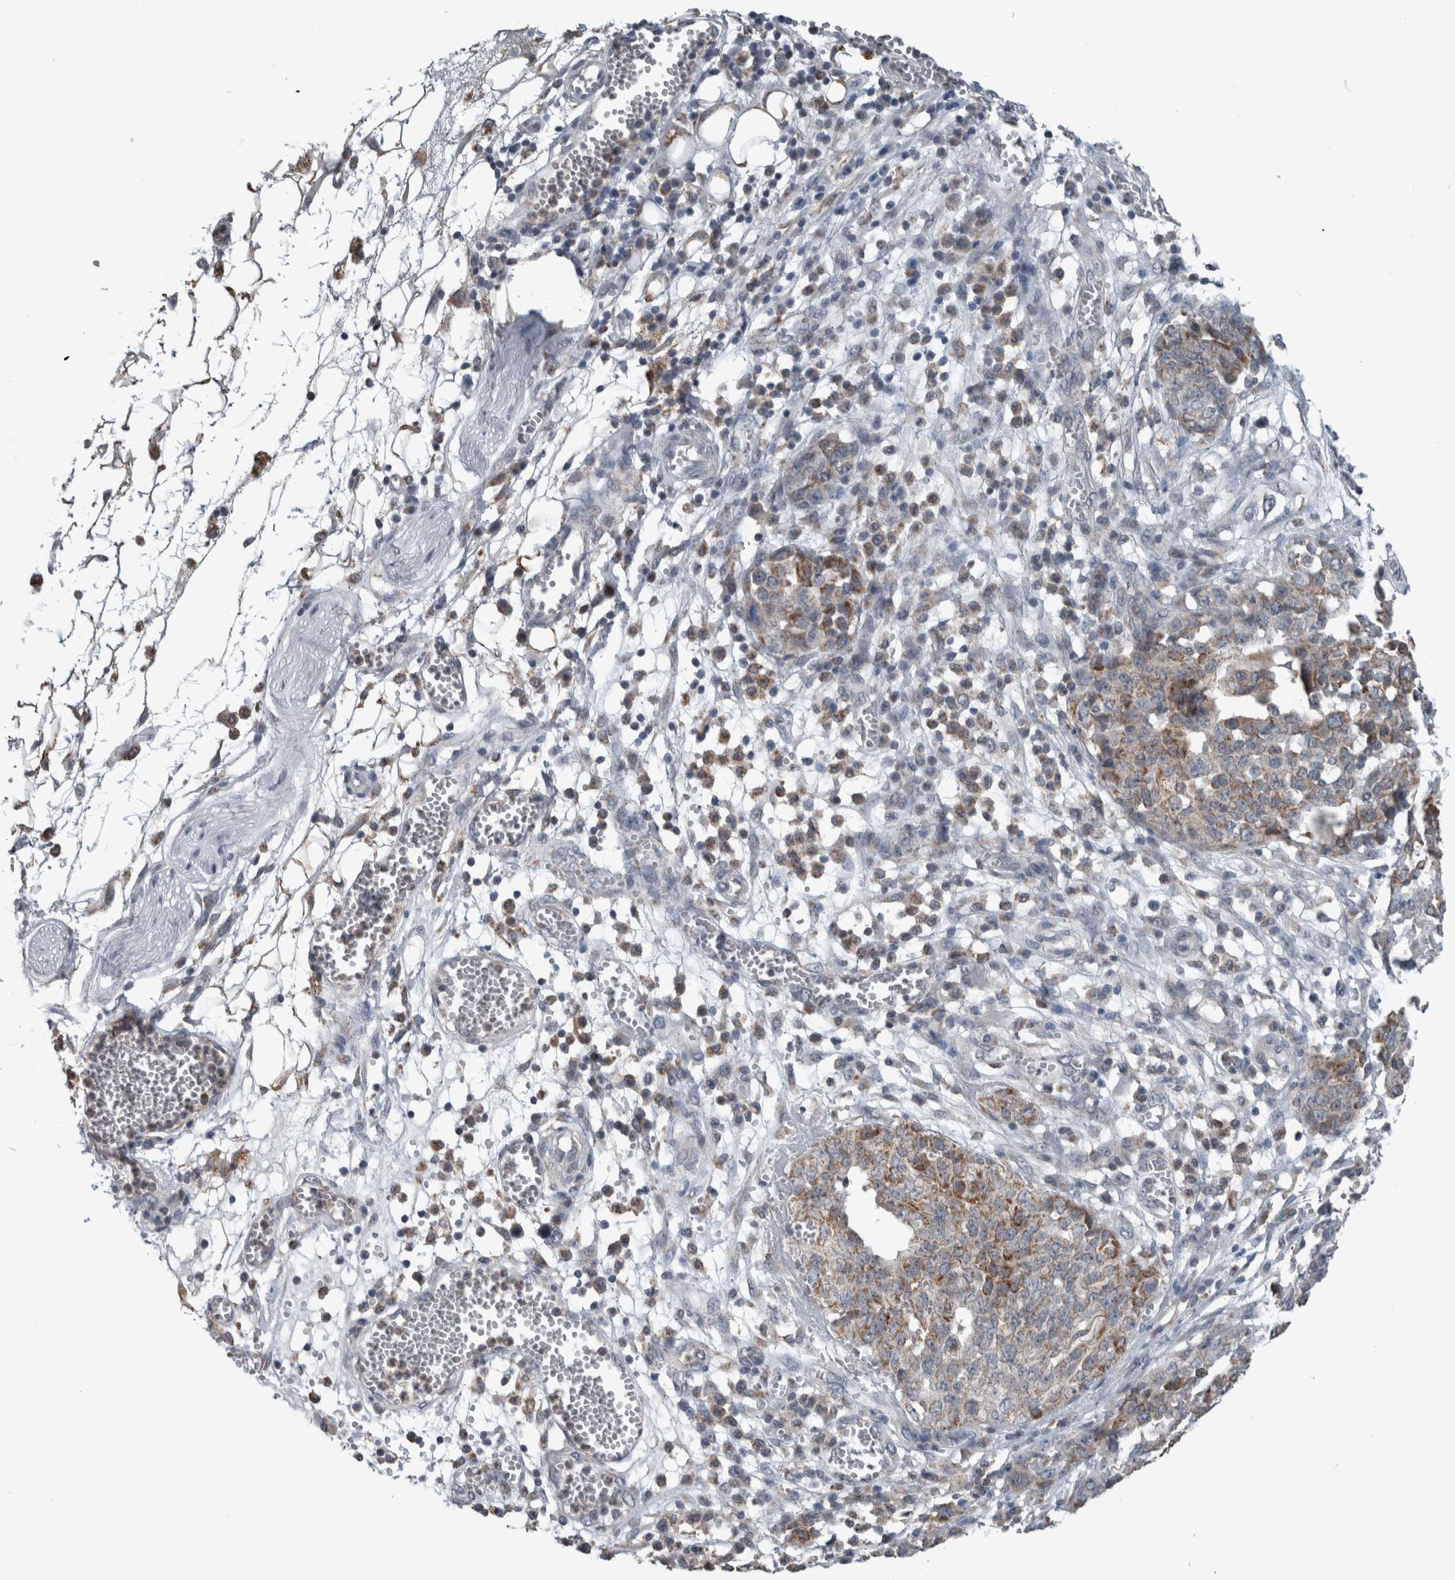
{"staining": {"intensity": "moderate", "quantity": "25%-75%", "location": "cytoplasmic/membranous"}, "tissue": "ovarian cancer", "cell_type": "Tumor cells", "image_type": "cancer", "snomed": [{"axis": "morphology", "description": "Cystadenocarcinoma, serous, NOS"}, {"axis": "topography", "description": "Soft tissue"}, {"axis": "topography", "description": "Ovary"}], "caption": "Ovarian cancer (serous cystadenocarcinoma) stained with DAB immunohistochemistry exhibits medium levels of moderate cytoplasmic/membranous positivity in about 25%-75% of tumor cells.", "gene": "ACSF2", "patient": {"sex": "female", "age": 57}}